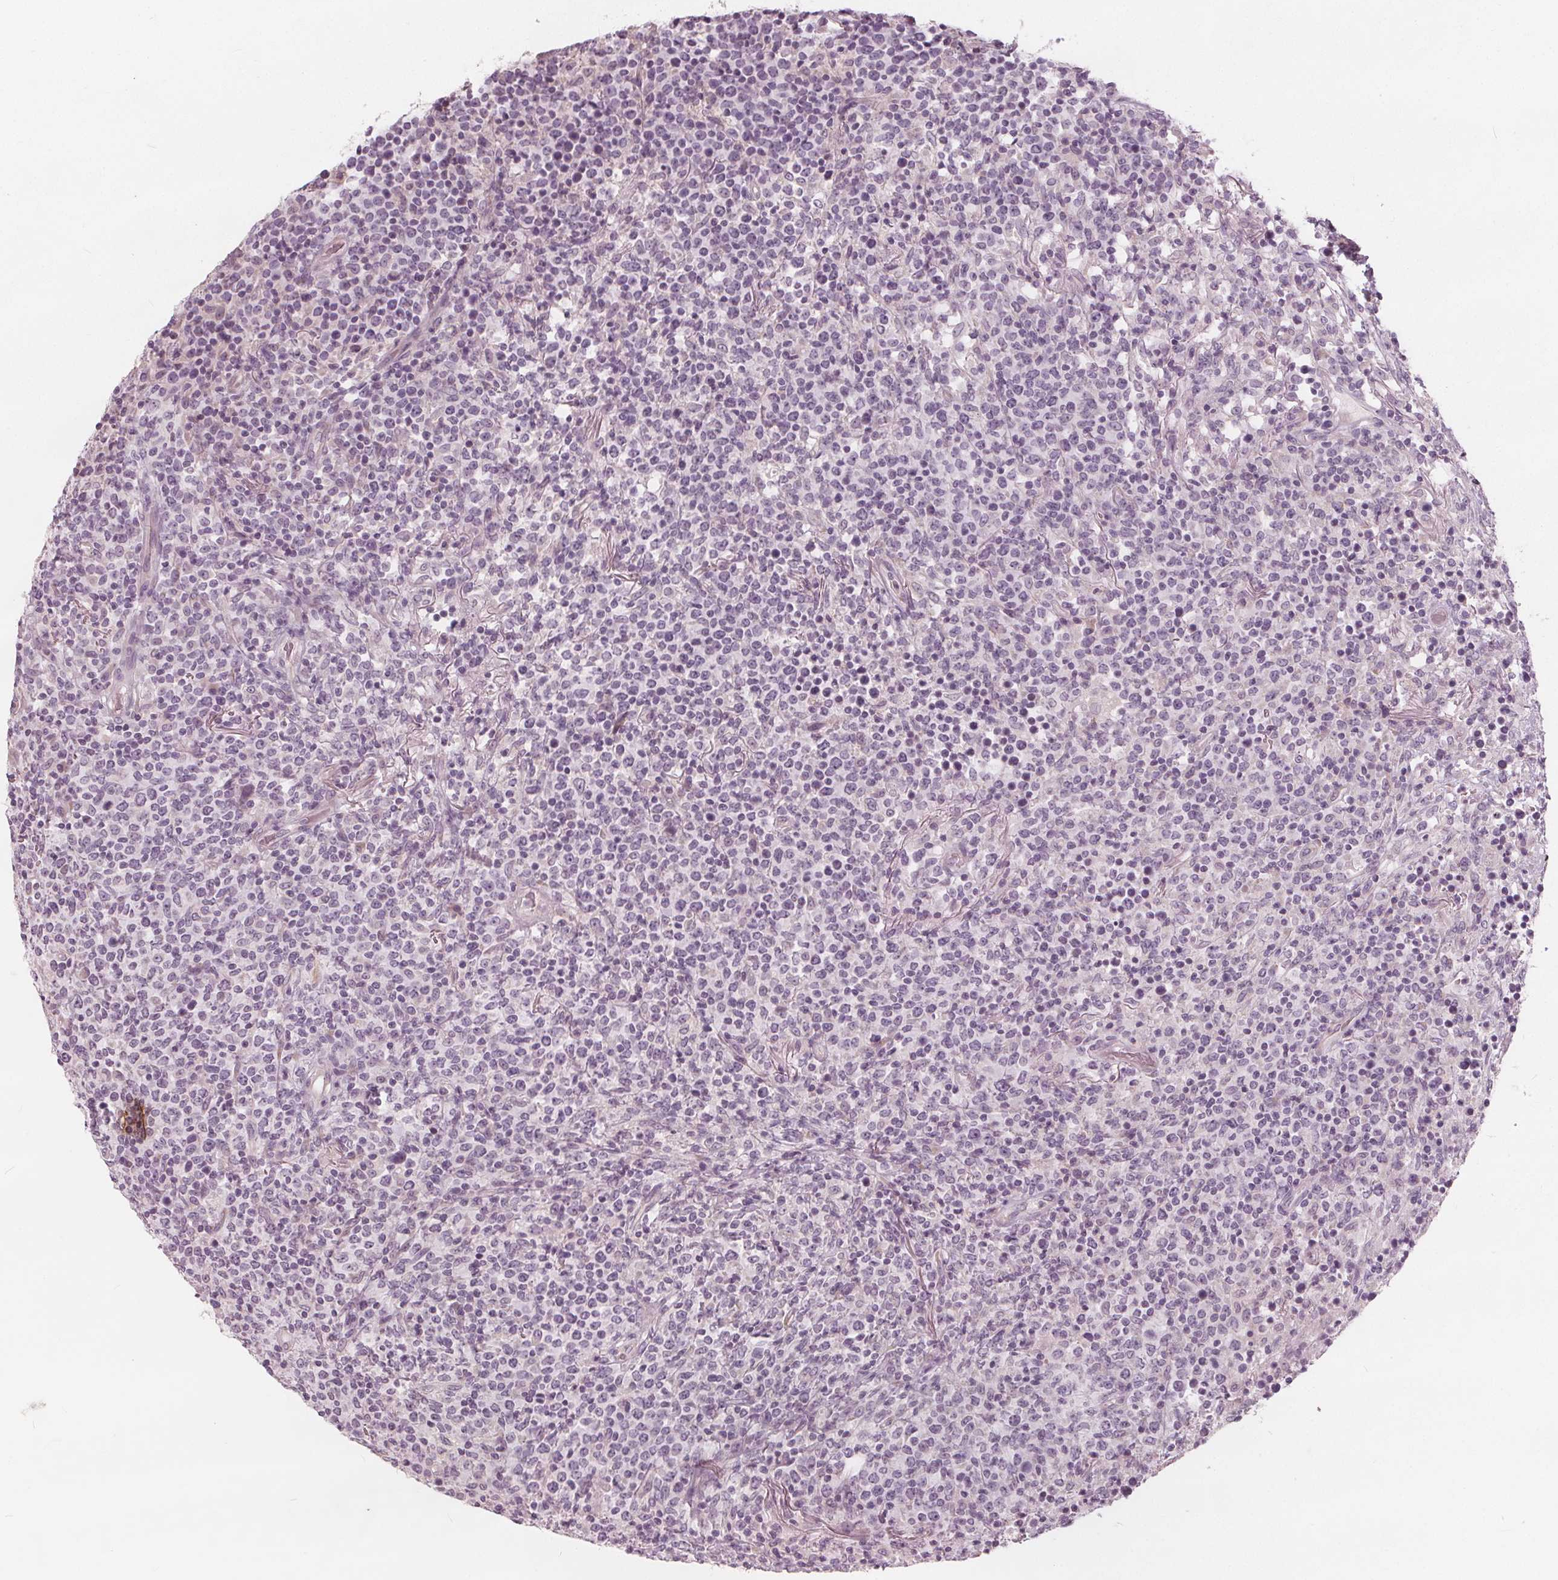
{"staining": {"intensity": "negative", "quantity": "none", "location": "none"}, "tissue": "lymphoma", "cell_type": "Tumor cells", "image_type": "cancer", "snomed": [{"axis": "morphology", "description": "Malignant lymphoma, non-Hodgkin's type, High grade"}, {"axis": "topography", "description": "Lung"}], "caption": "Immunohistochemical staining of lymphoma reveals no significant positivity in tumor cells. (Brightfield microscopy of DAB (3,3'-diaminobenzidine) immunohistochemistry at high magnification).", "gene": "BRSK1", "patient": {"sex": "male", "age": 79}}